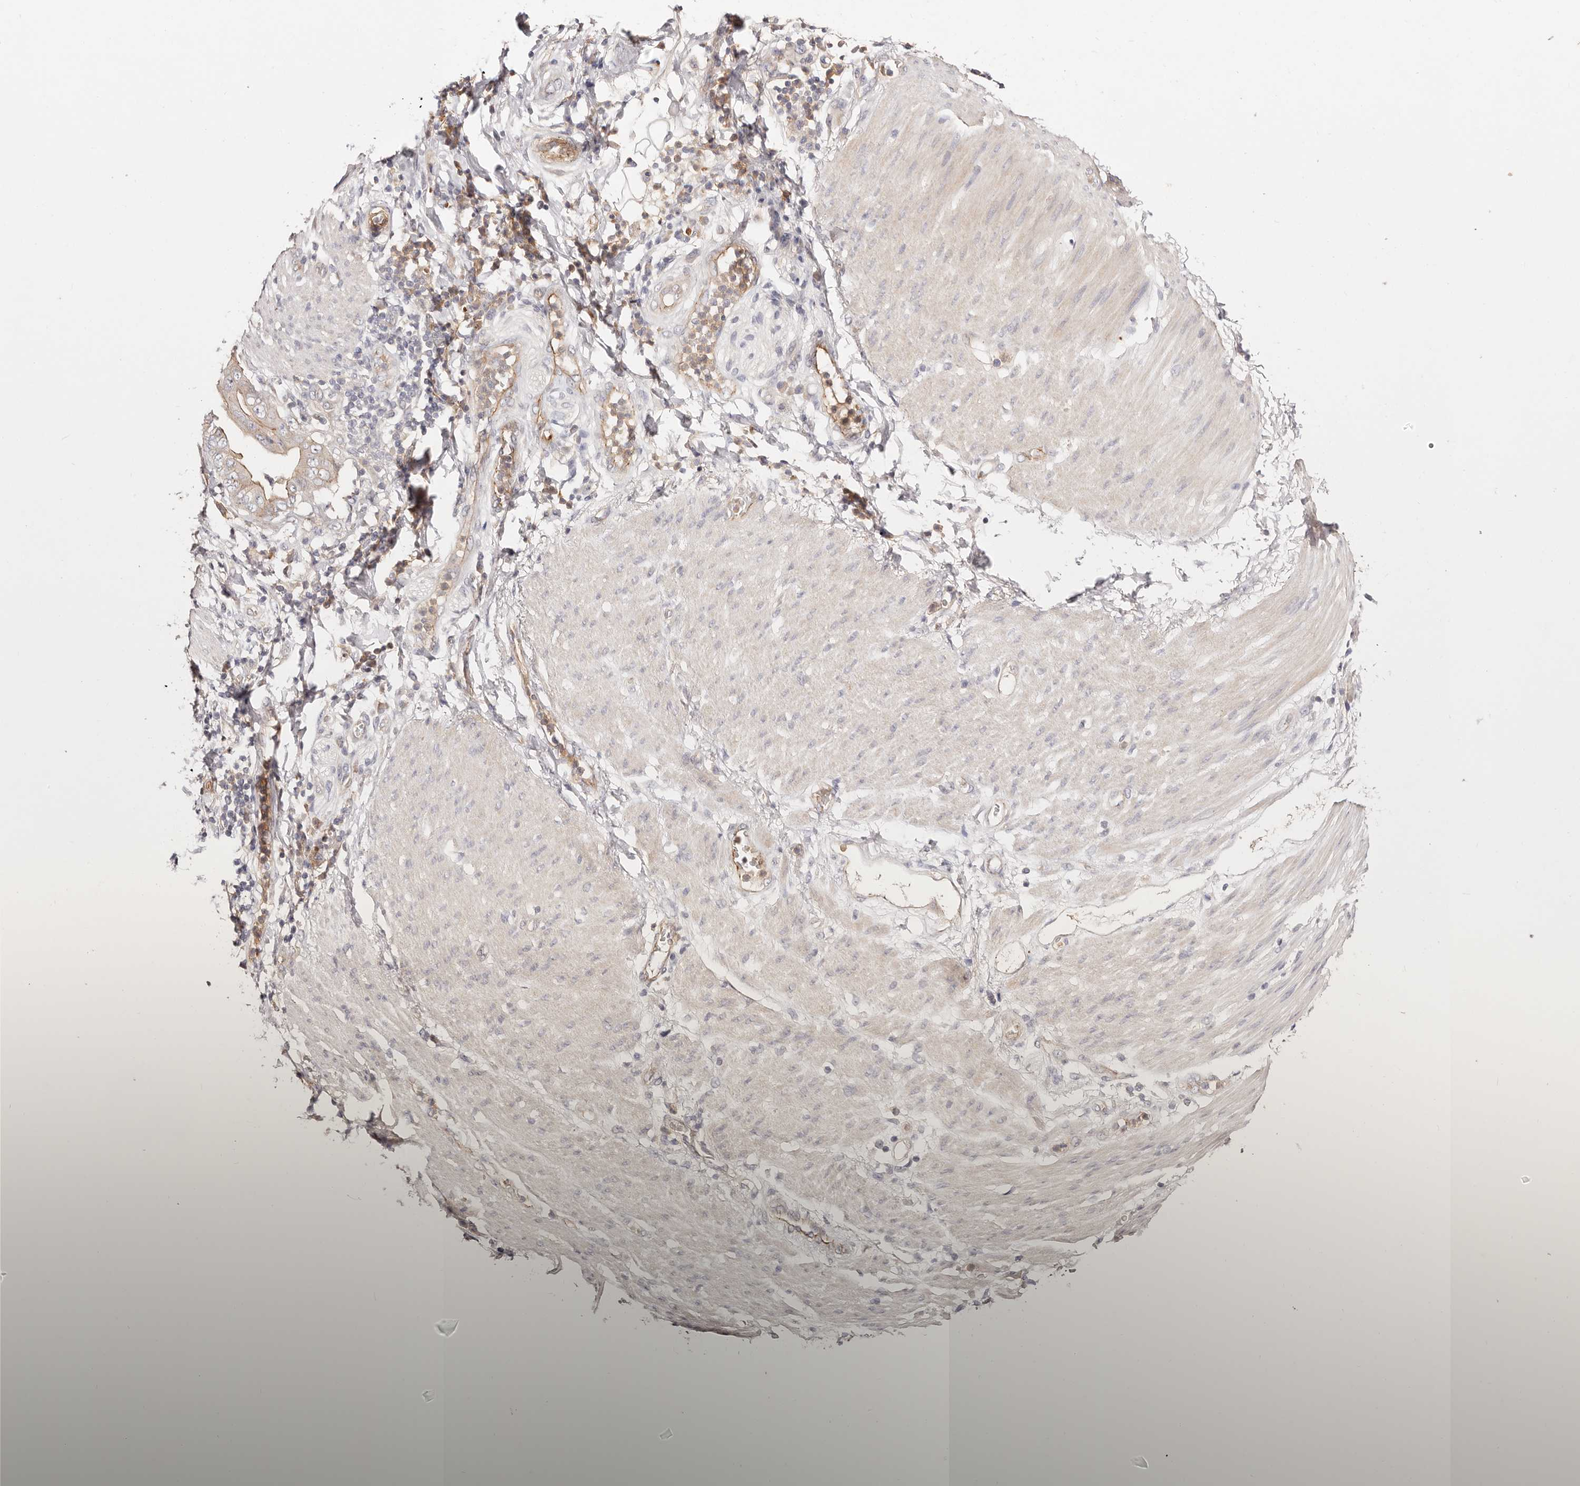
{"staining": {"intensity": "weak", "quantity": "25%-75%", "location": "cytoplasmic/membranous"}, "tissue": "stomach cancer", "cell_type": "Tumor cells", "image_type": "cancer", "snomed": [{"axis": "morphology", "description": "Adenocarcinoma, NOS"}, {"axis": "topography", "description": "Stomach"}], "caption": "Tumor cells demonstrate low levels of weak cytoplasmic/membranous expression in approximately 25%-75% of cells in human stomach adenocarcinoma.", "gene": "SLC35B2", "patient": {"sex": "female", "age": 73}}